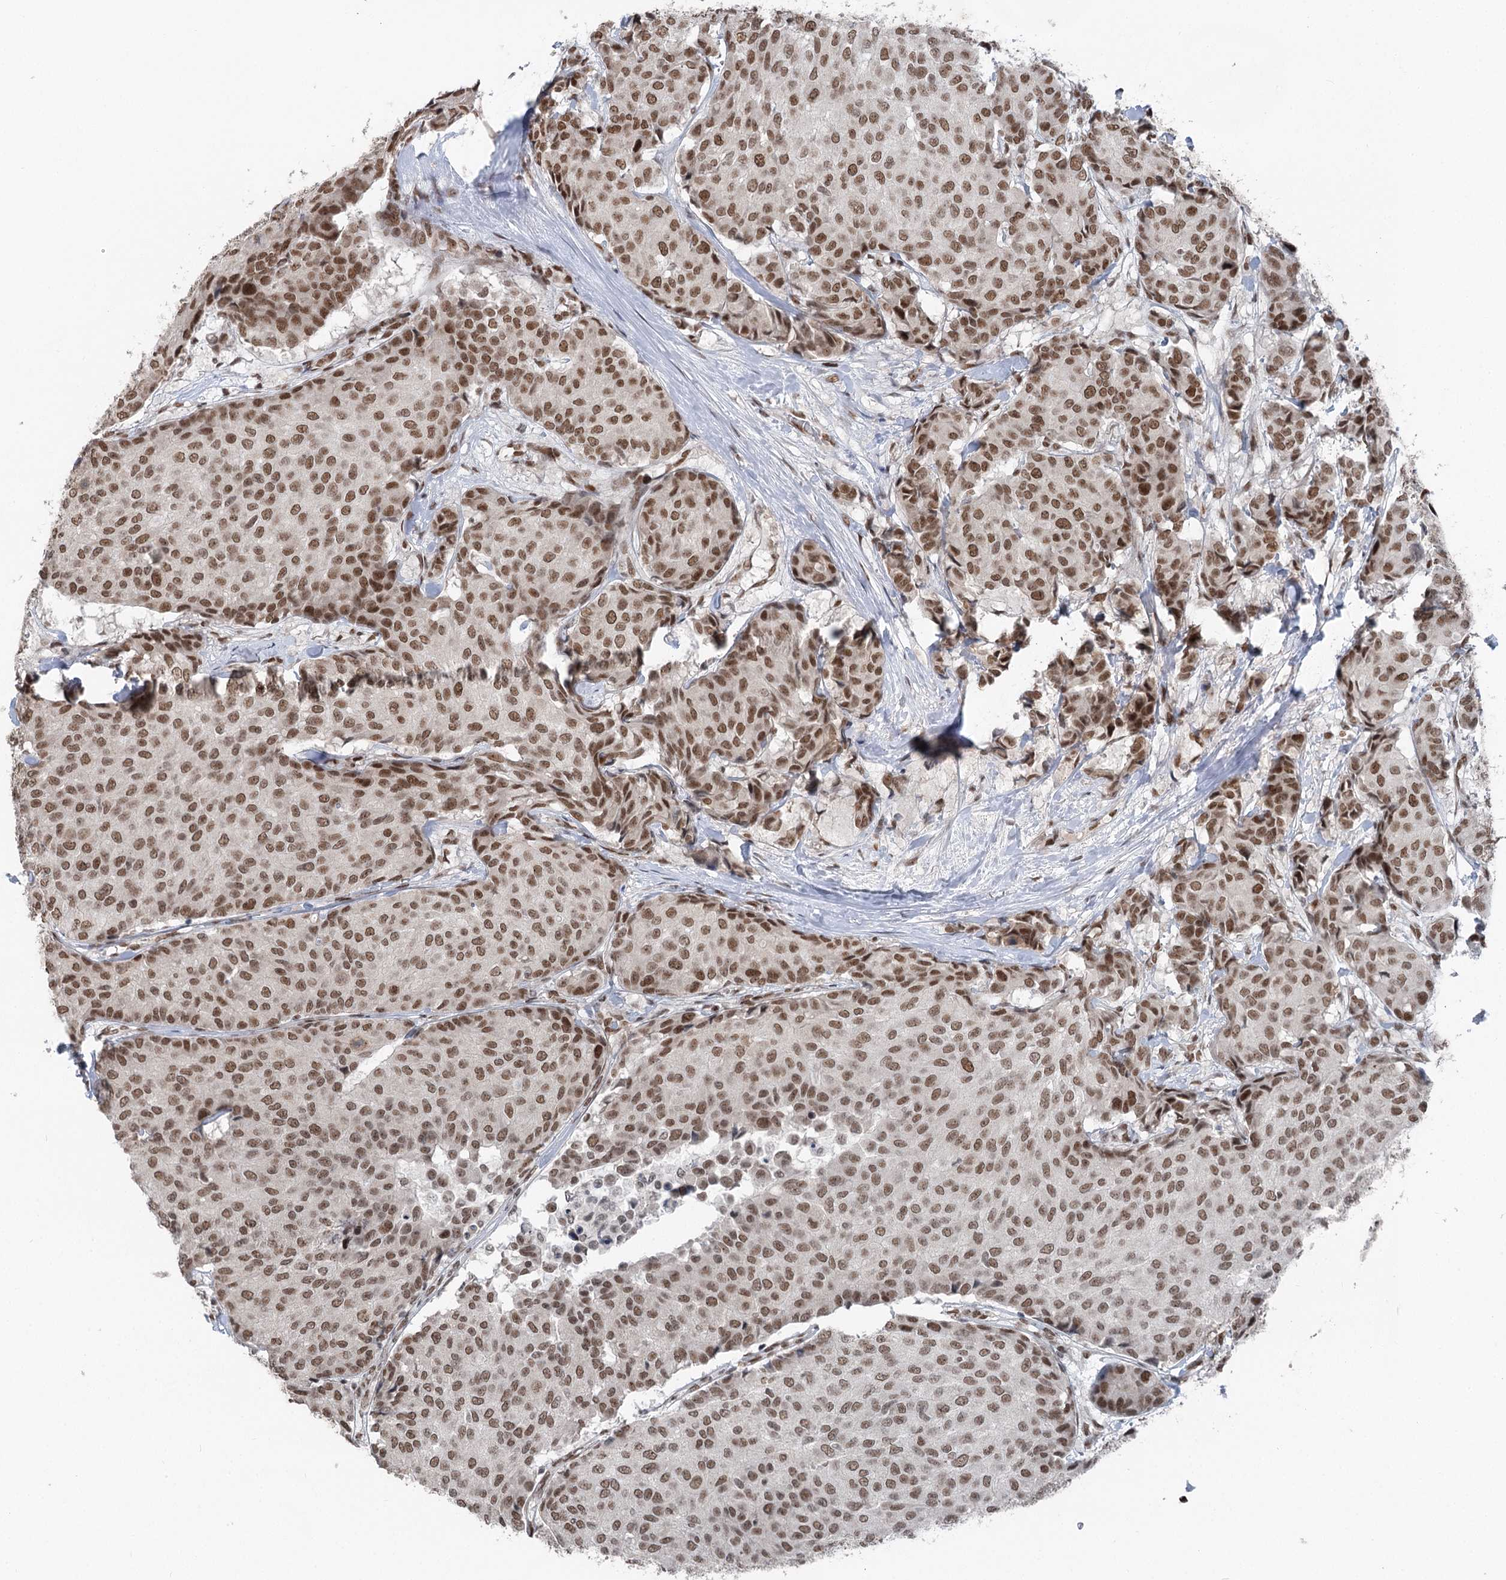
{"staining": {"intensity": "moderate", "quantity": ">75%", "location": "nuclear"}, "tissue": "breast cancer", "cell_type": "Tumor cells", "image_type": "cancer", "snomed": [{"axis": "morphology", "description": "Duct carcinoma"}, {"axis": "topography", "description": "Breast"}], "caption": "Protein staining of breast cancer (invasive ductal carcinoma) tissue displays moderate nuclear staining in approximately >75% of tumor cells. Using DAB (3,3'-diaminobenzidine) (brown) and hematoxylin (blue) stains, captured at high magnification using brightfield microscopy.", "gene": "CGGBP1", "patient": {"sex": "female", "age": 75}}